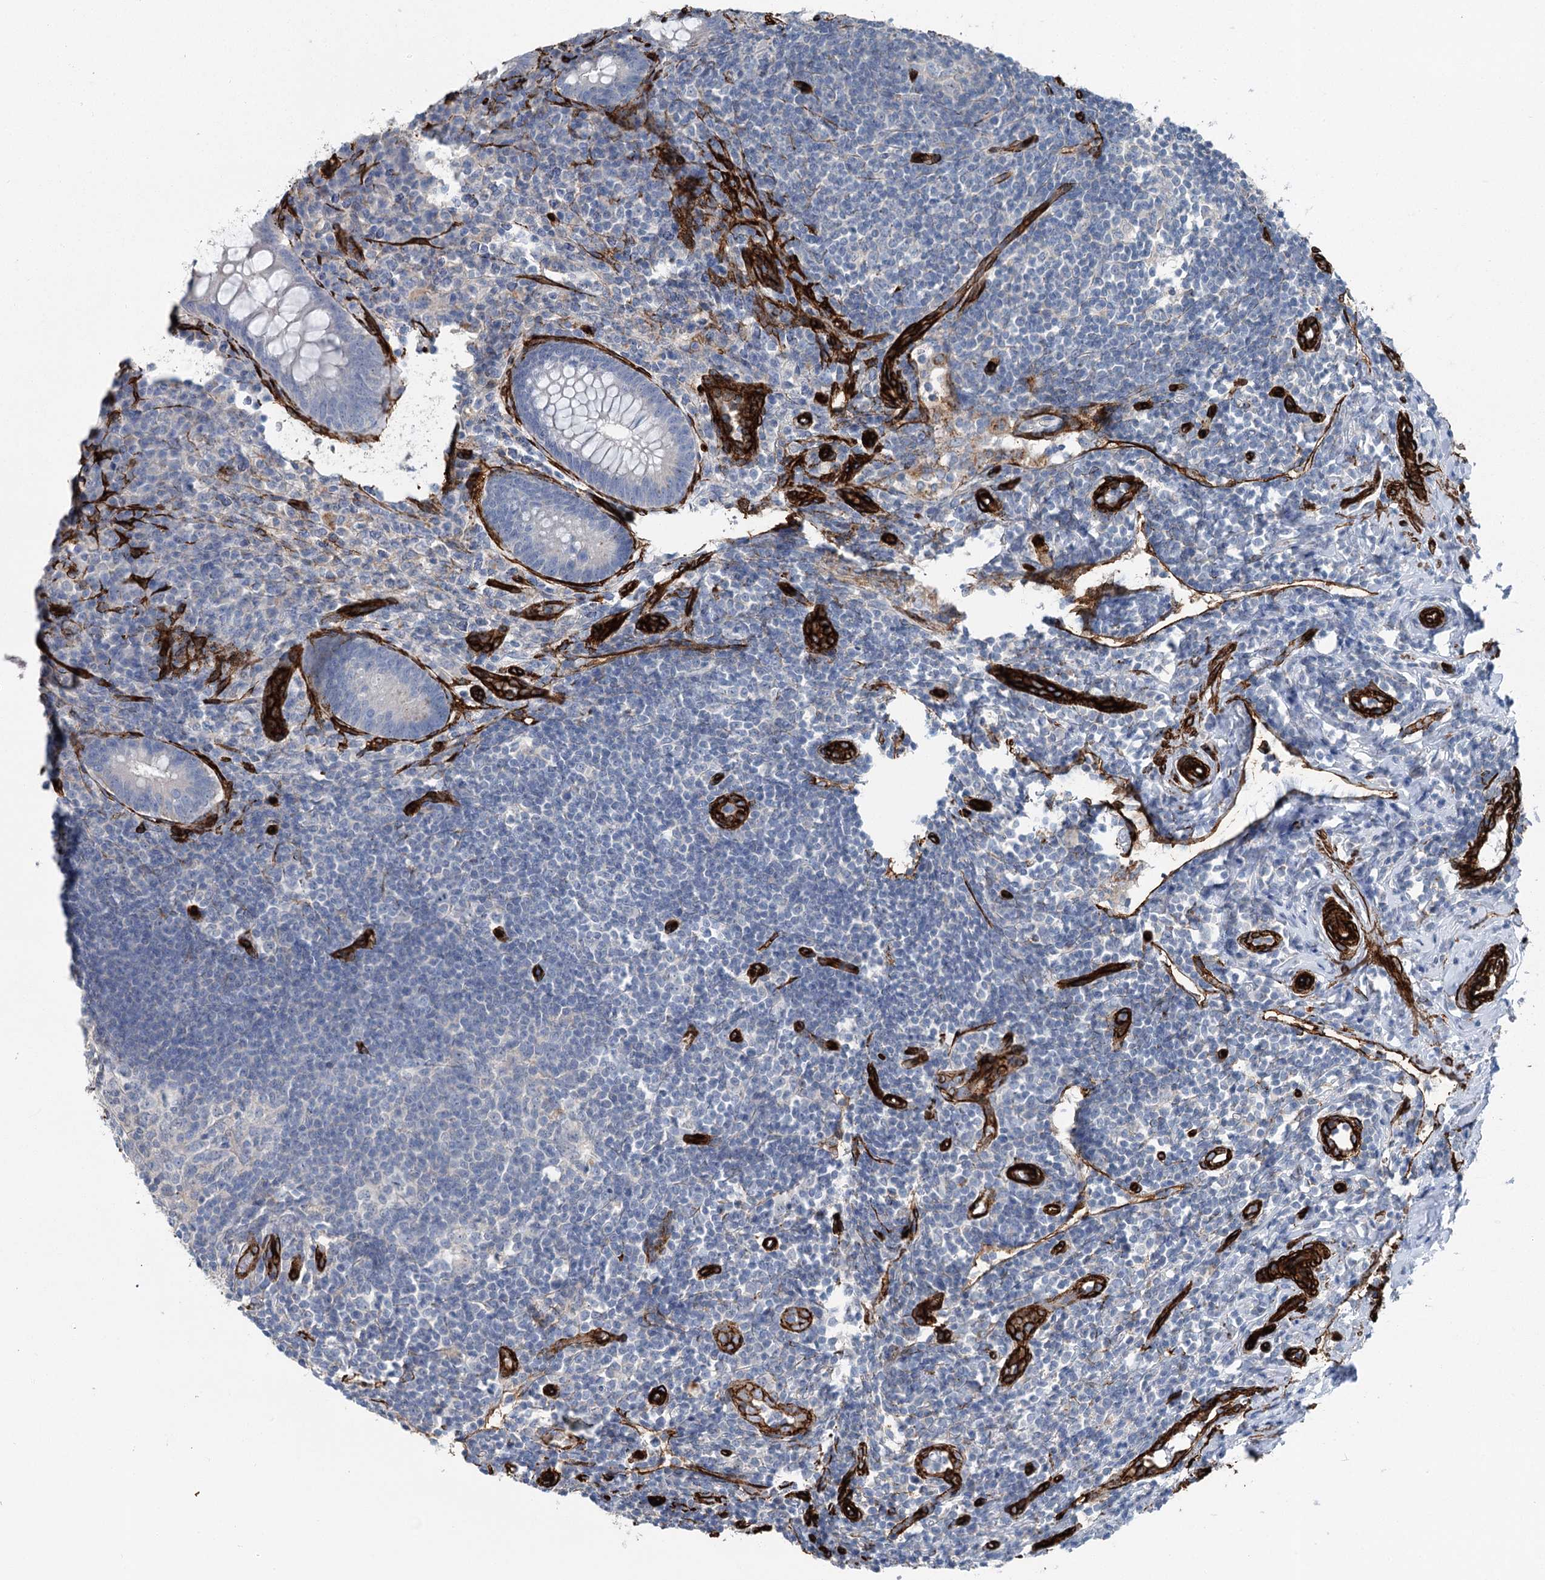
{"staining": {"intensity": "negative", "quantity": "none", "location": "none"}, "tissue": "appendix", "cell_type": "Glandular cells", "image_type": "normal", "snomed": [{"axis": "morphology", "description": "Normal tissue, NOS"}, {"axis": "topography", "description": "Appendix"}], "caption": "IHC photomicrograph of normal appendix stained for a protein (brown), which shows no expression in glandular cells.", "gene": "IQSEC1", "patient": {"sex": "female", "age": 33}}